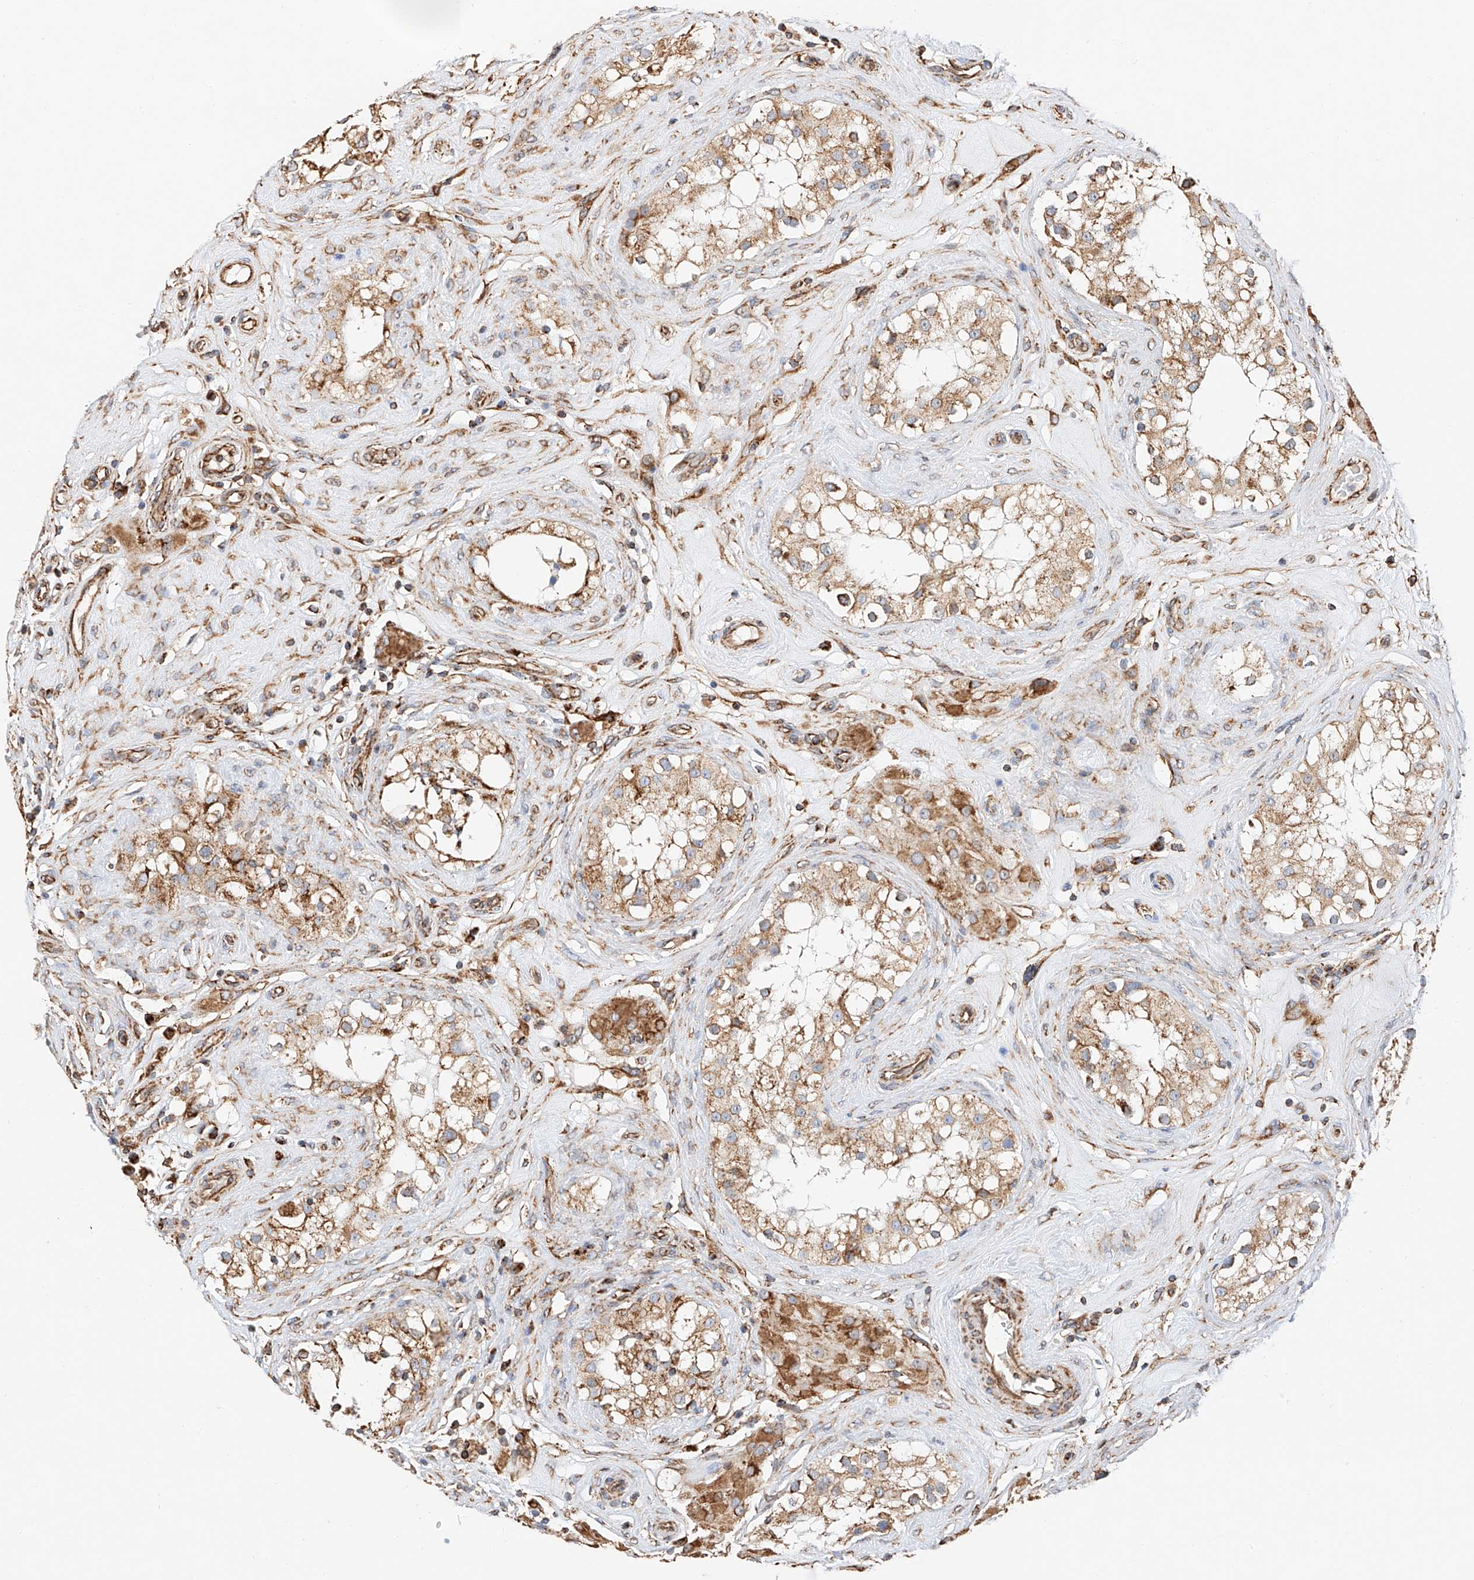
{"staining": {"intensity": "moderate", "quantity": ">75%", "location": "cytoplasmic/membranous"}, "tissue": "testis", "cell_type": "Cells in seminiferous ducts", "image_type": "normal", "snomed": [{"axis": "morphology", "description": "Normal tissue, NOS"}, {"axis": "topography", "description": "Testis"}], "caption": "Approximately >75% of cells in seminiferous ducts in benign testis exhibit moderate cytoplasmic/membranous protein staining as visualized by brown immunohistochemical staining.", "gene": "NDUFV3", "patient": {"sex": "male", "age": 84}}